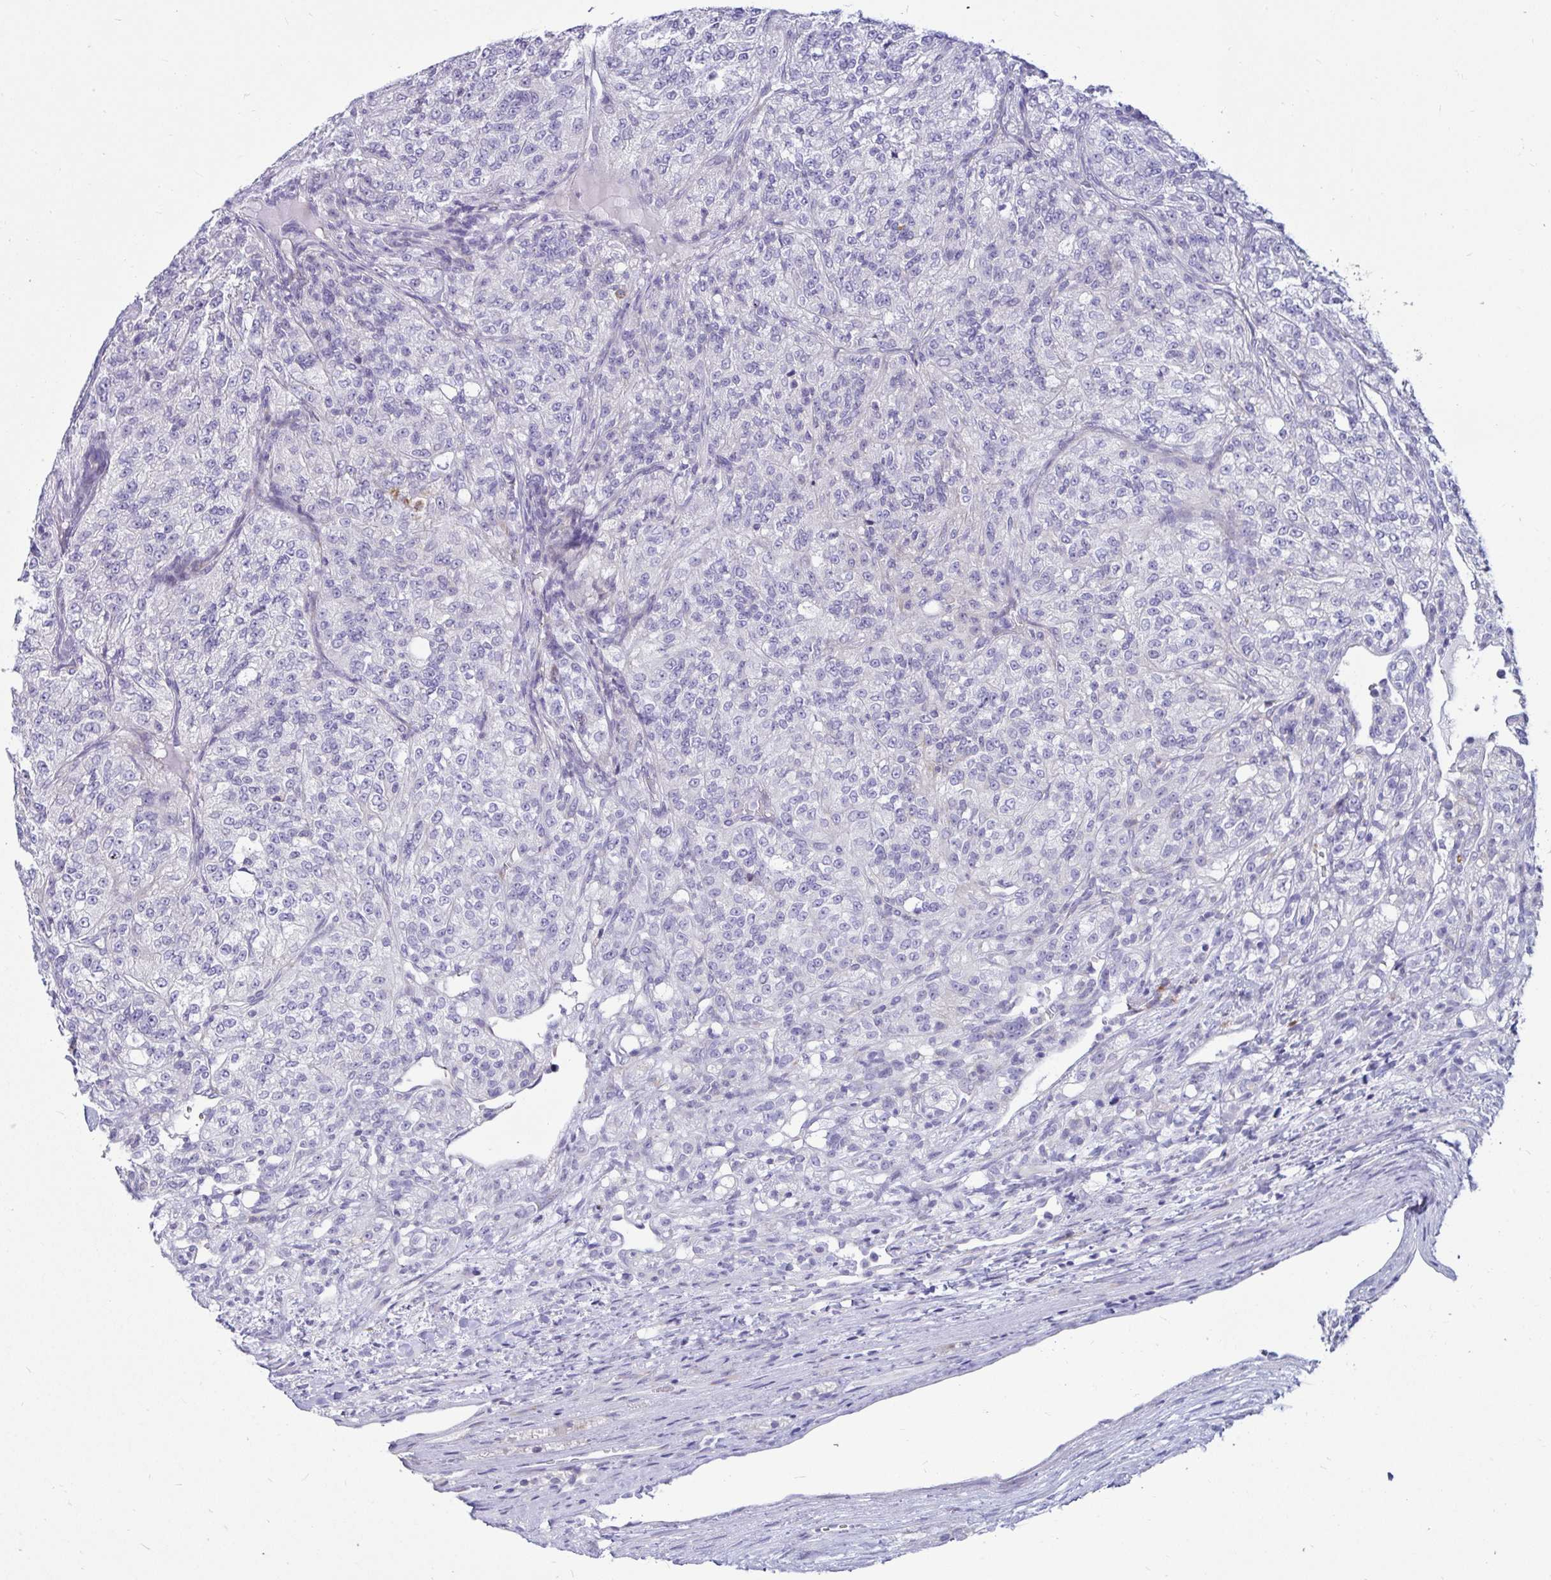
{"staining": {"intensity": "negative", "quantity": "none", "location": "none"}, "tissue": "renal cancer", "cell_type": "Tumor cells", "image_type": "cancer", "snomed": [{"axis": "morphology", "description": "Adenocarcinoma, NOS"}, {"axis": "topography", "description": "Kidney"}], "caption": "High magnification brightfield microscopy of renal adenocarcinoma stained with DAB (brown) and counterstained with hematoxylin (blue): tumor cells show no significant expression.", "gene": "TFPI2", "patient": {"sex": "female", "age": 63}}